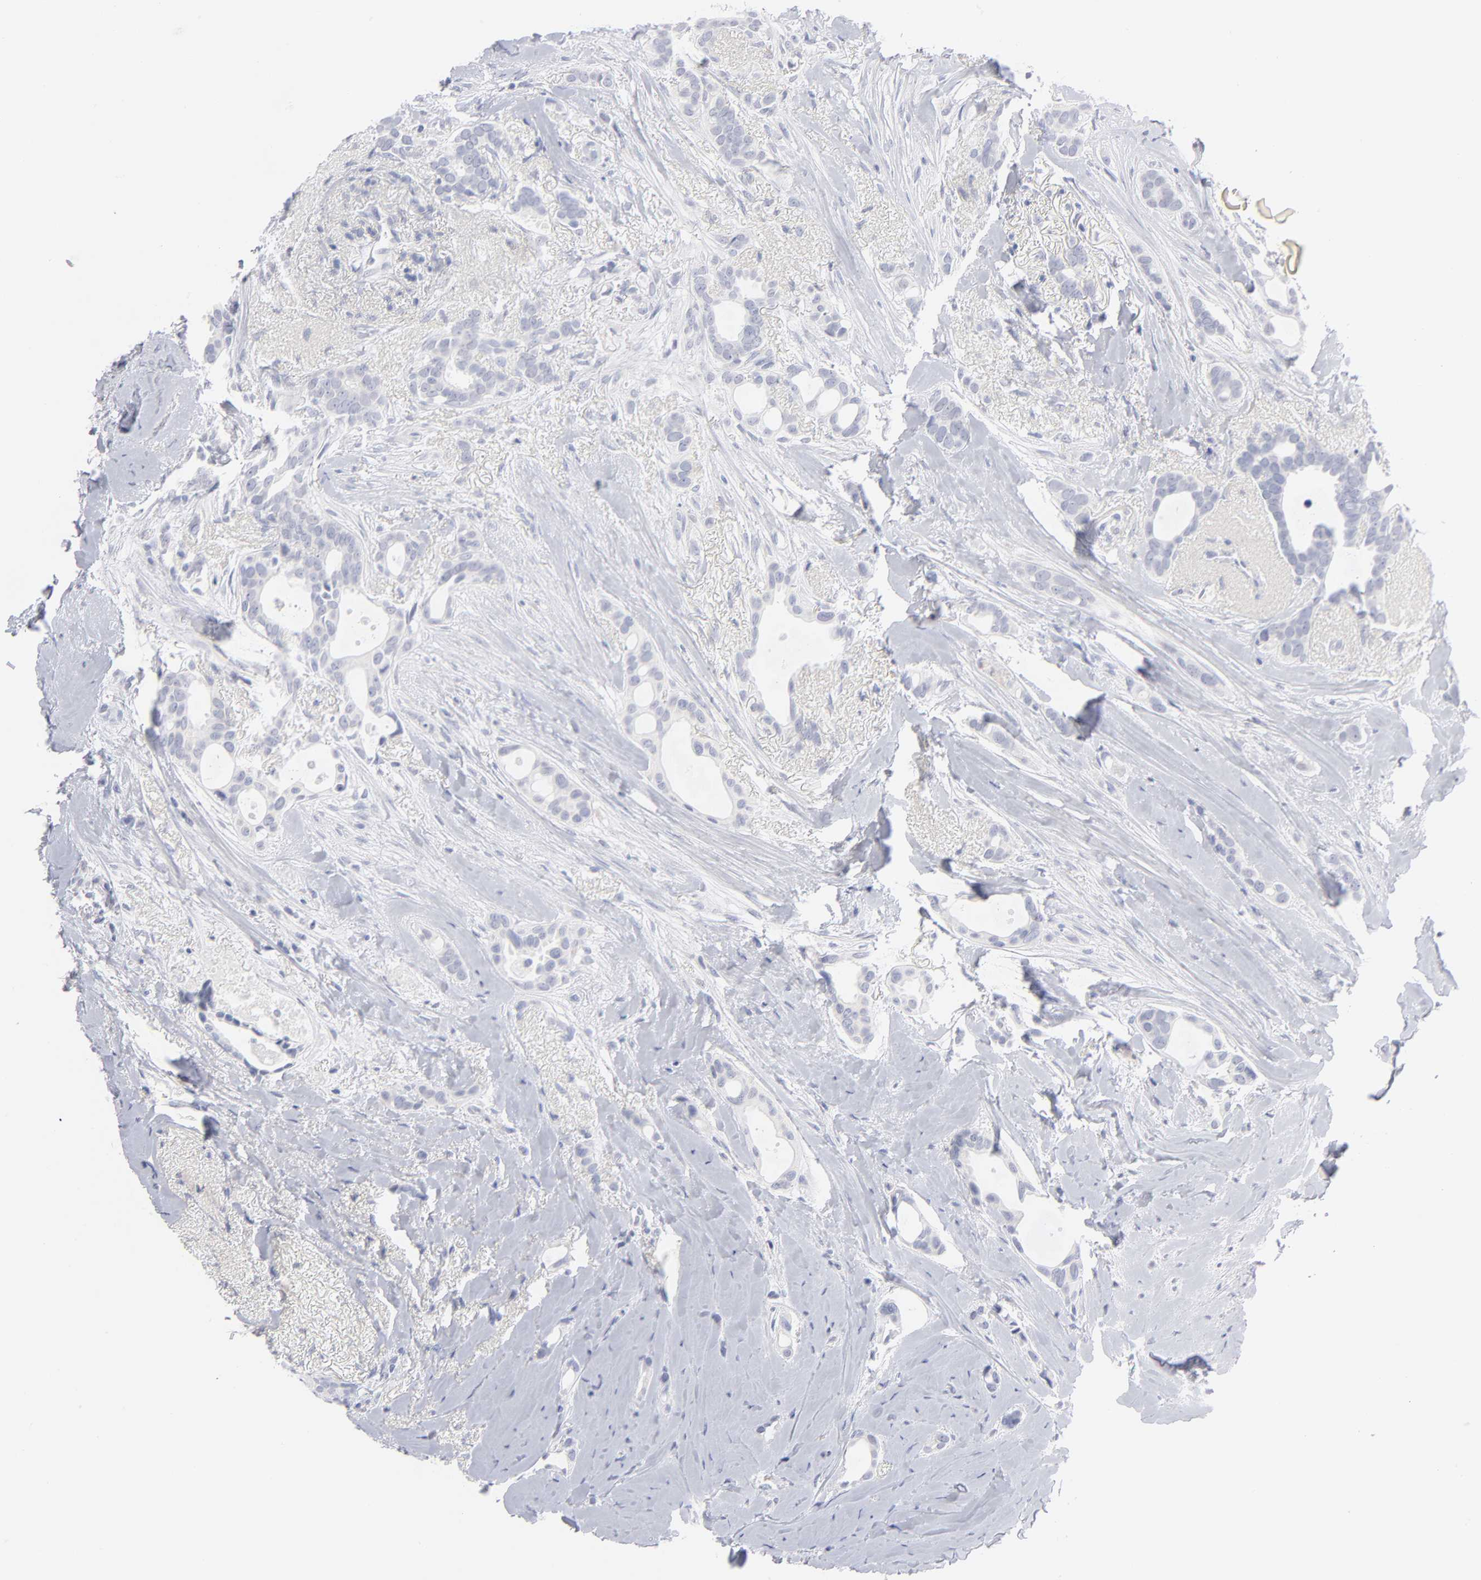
{"staining": {"intensity": "negative", "quantity": "none", "location": "none"}, "tissue": "breast cancer", "cell_type": "Tumor cells", "image_type": "cancer", "snomed": [{"axis": "morphology", "description": "Duct carcinoma"}, {"axis": "topography", "description": "Breast"}], "caption": "High power microscopy histopathology image of an immunohistochemistry micrograph of intraductal carcinoma (breast), revealing no significant staining in tumor cells. (Brightfield microscopy of DAB (3,3'-diaminobenzidine) immunohistochemistry at high magnification).", "gene": "KHNYN", "patient": {"sex": "female", "age": 54}}